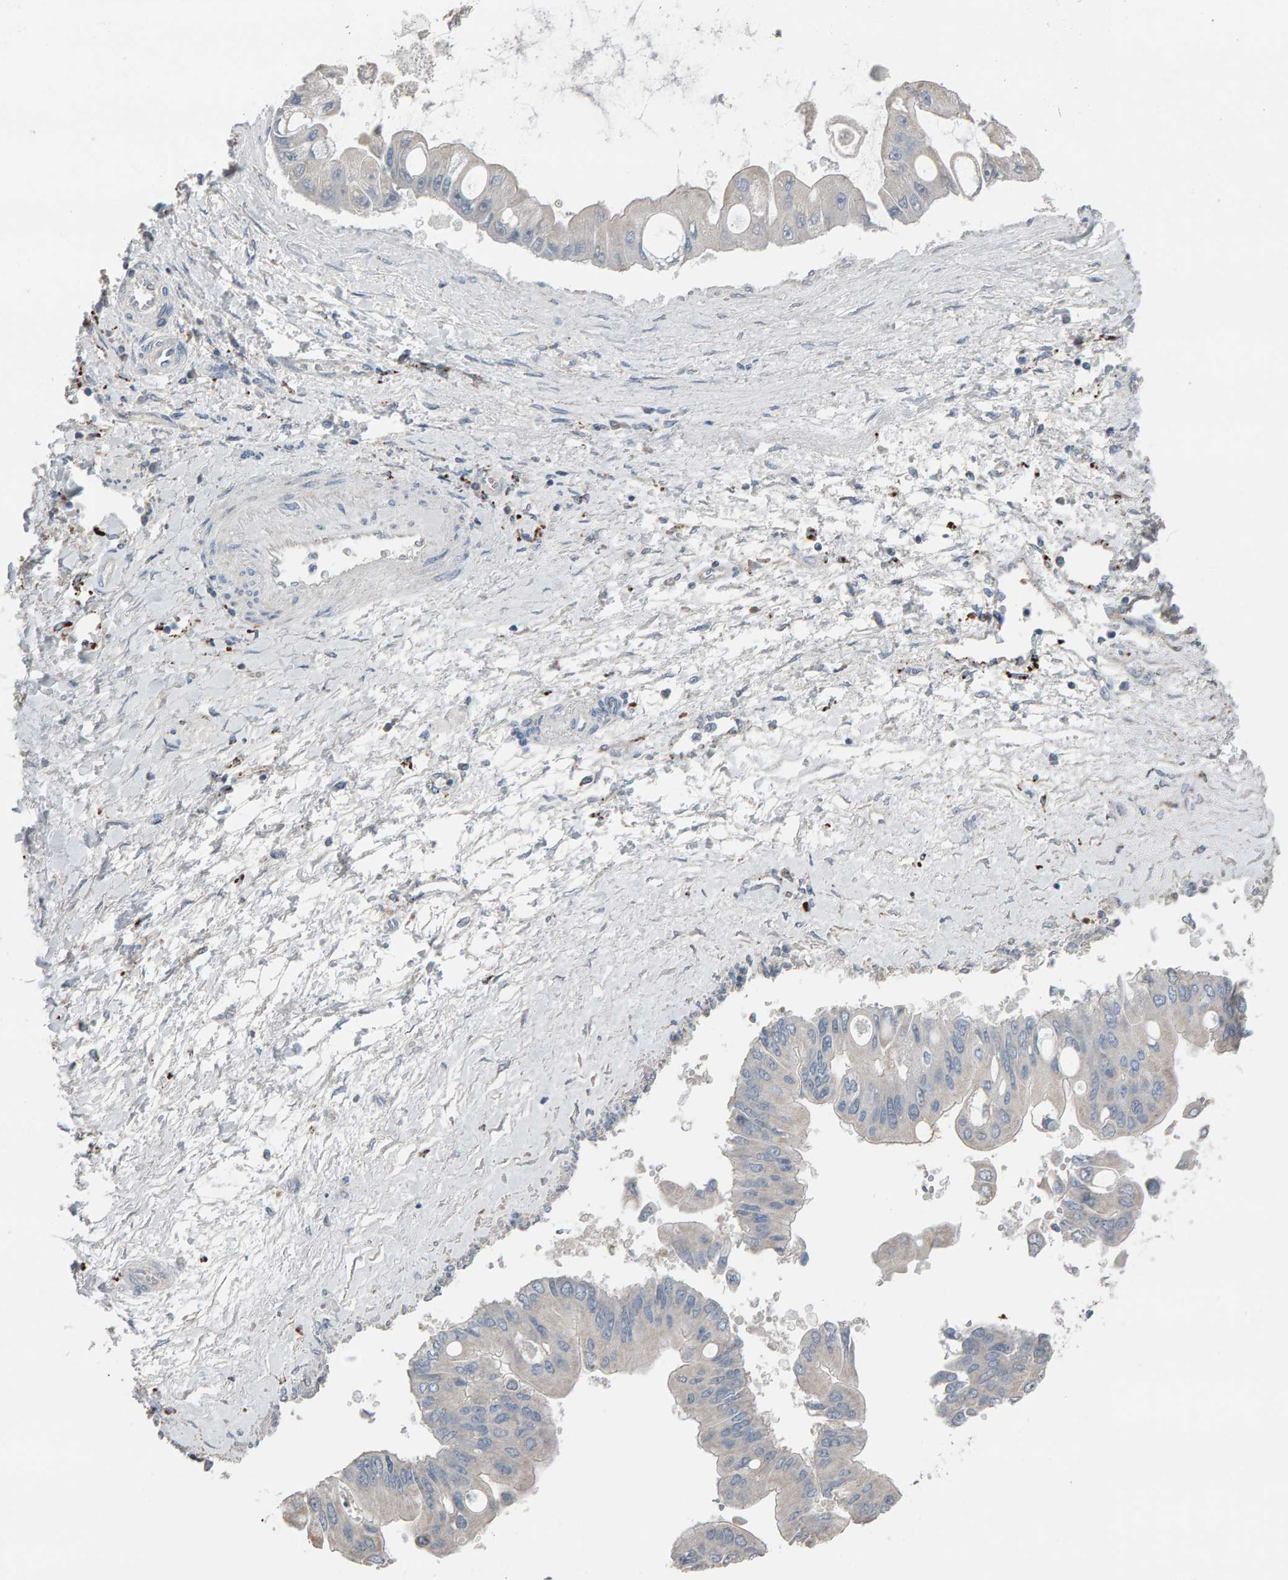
{"staining": {"intensity": "negative", "quantity": "none", "location": "none"}, "tissue": "liver cancer", "cell_type": "Tumor cells", "image_type": "cancer", "snomed": [{"axis": "morphology", "description": "Cholangiocarcinoma"}, {"axis": "topography", "description": "Liver"}], "caption": "Immunohistochemistry (IHC) micrograph of cholangiocarcinoma (liver) stained for a protein (brown), which exhibits no staining in tumor cells.", "gene": "IPPK", "patient": {"sex": "male", "age": 50}}